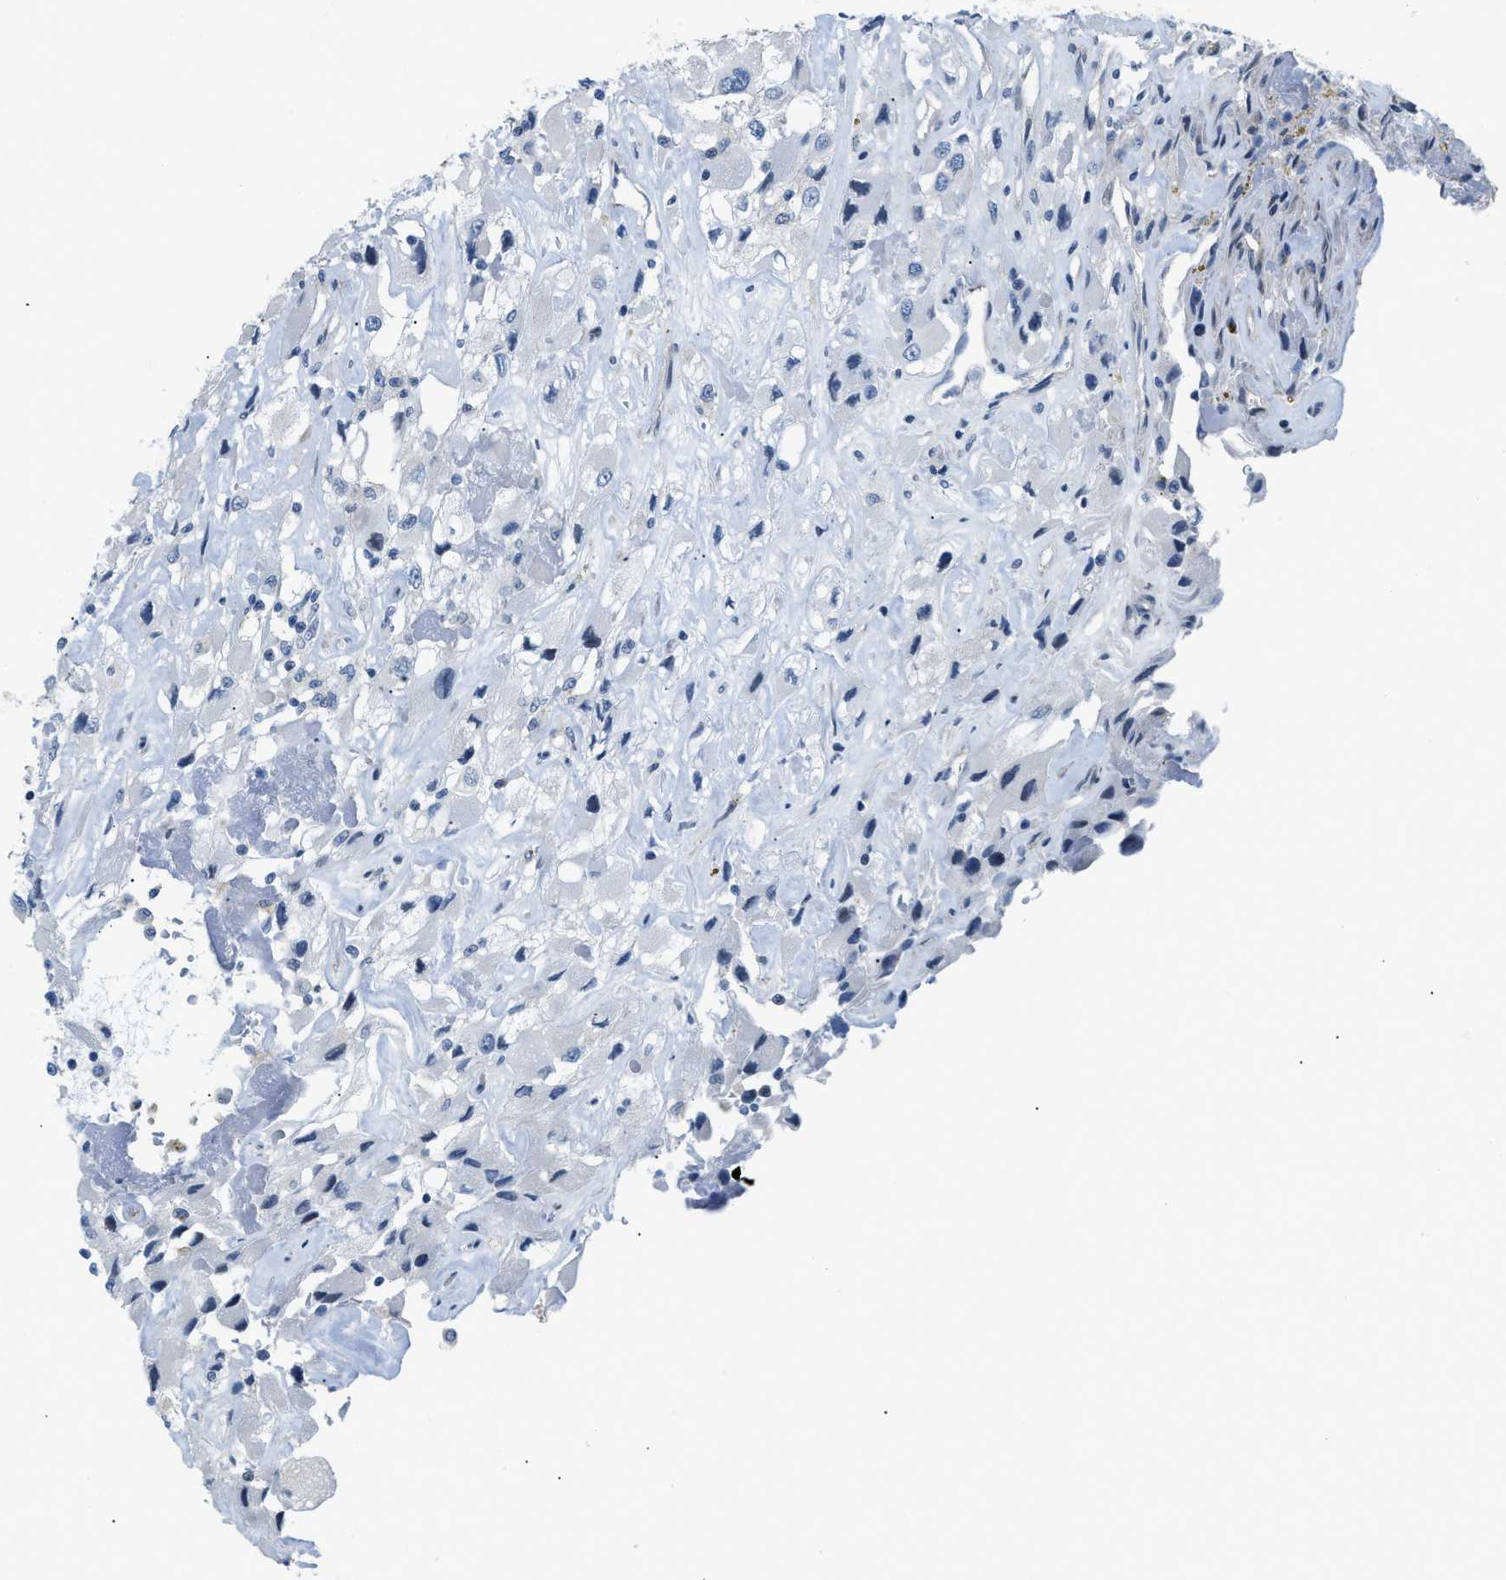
{"staining": {"intensity": "negative", "quantity": "none", "location": "none"}, "tissue": "renal cancer", "cell_type": "Tumor cells", "image_type": "cancer", "snomed": [{"axis": "morphology", "description": "Adenocarcinoma, NOS"}, {"axis": "topography", "description": "Kidney"}], "caption": "Immunohistochemistry micrograph of human renal cancer (adenocarcinoma) stained for a protein (brown), which exhibits no staining in tumor cells. (DAB immunohistochemistry with hematoxylin counter stain).", "gene": "FDCSP", "patient": {"sex": "female", "age": 52}}